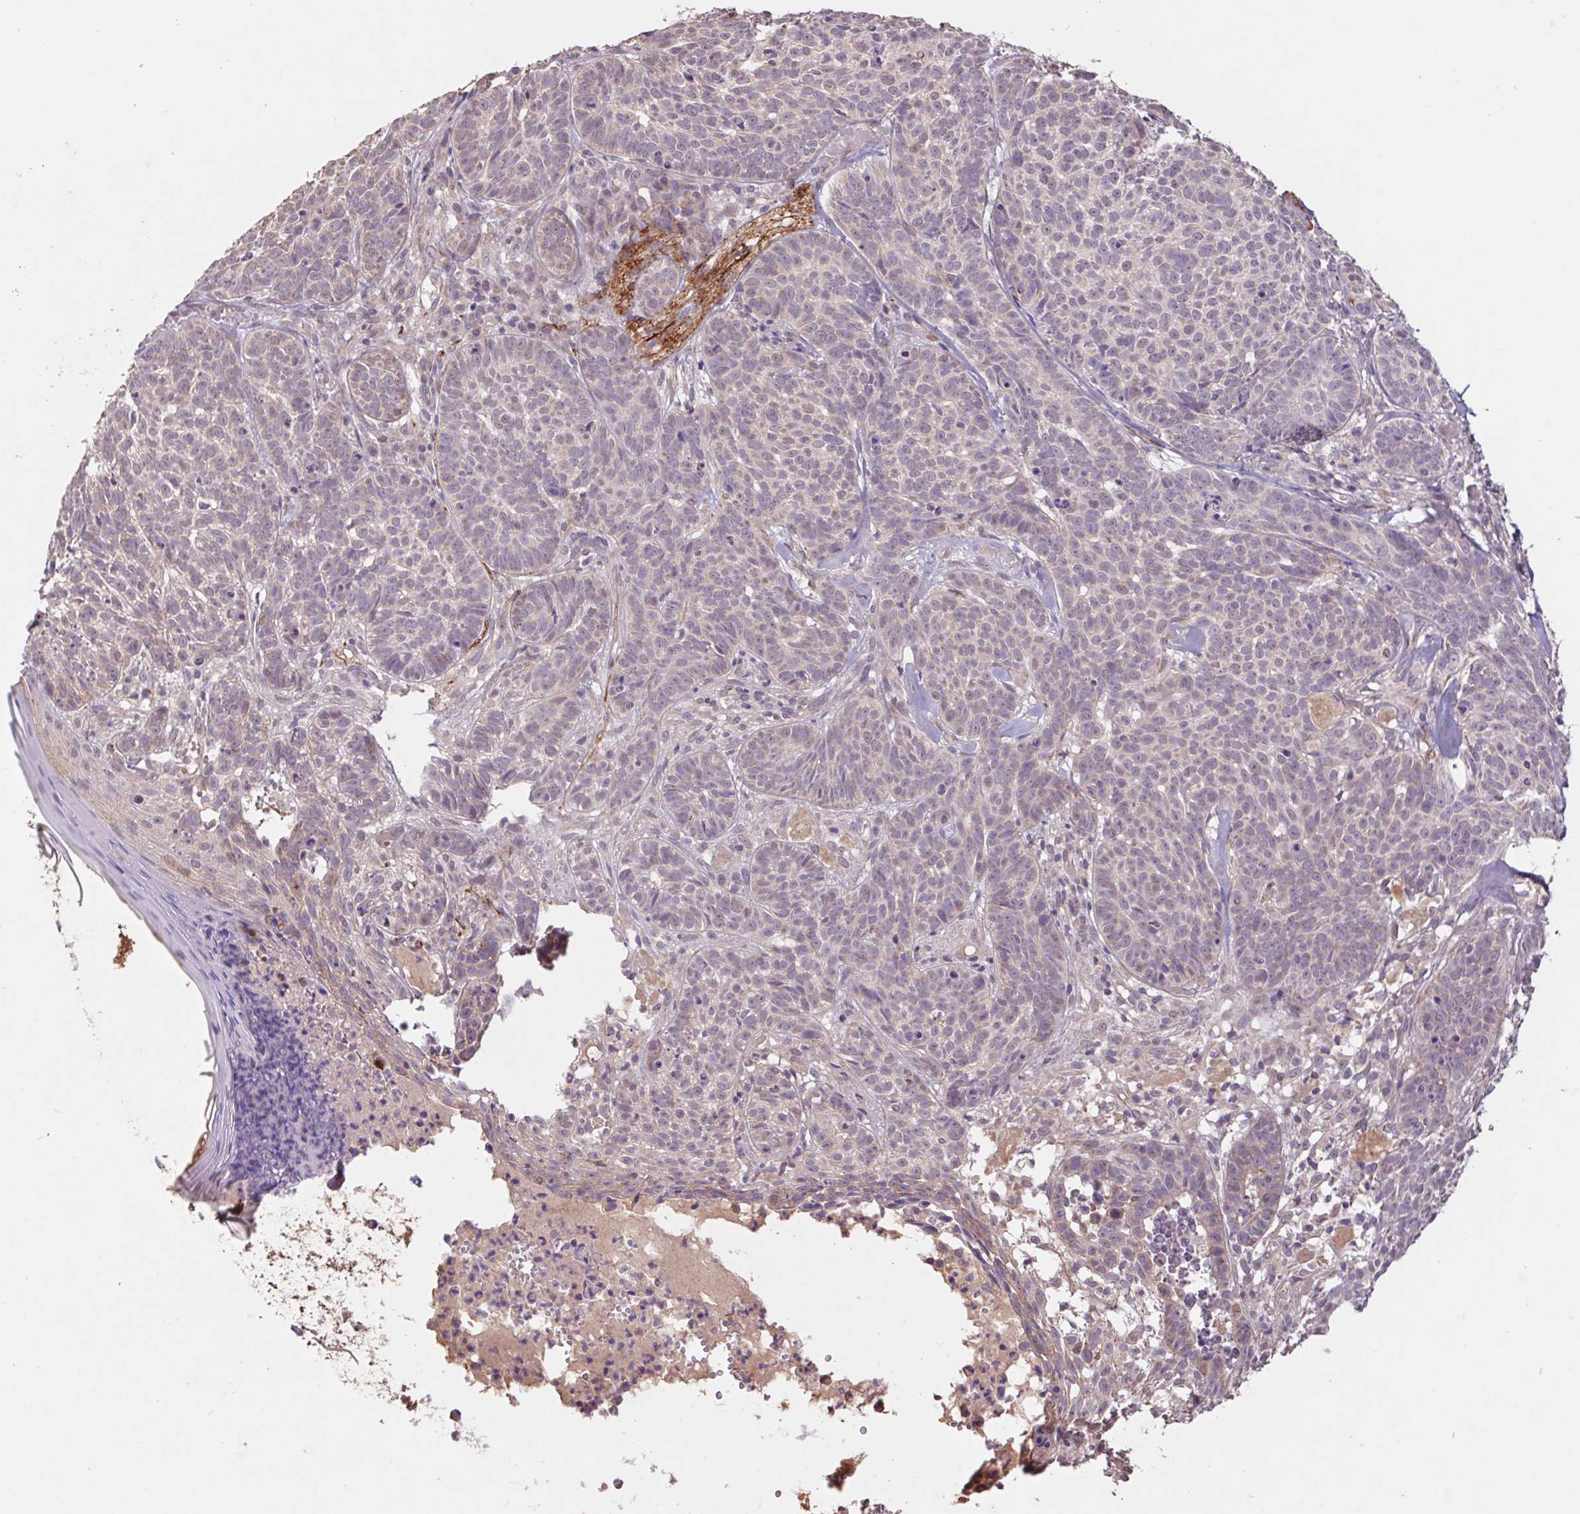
{"staining": {"intensity": "weak", "quantity": "<25%", "location": "cytoplasmic/membranous"}, "tissue": "skin cancer", "cell_type": "Tumor cells", "image_type": "cancer", "snomed": [{"axis": "morphology", "description": "Basal cell carcinoma"}, {"axis": "topography", "description": "Skin"}], "caption": "A photomicrograph of human basal cell carcinoma (skin) is negative for staining in tumor cells.", "gene": "GRM2", "patient": {"sex": "male", "age": 90}}